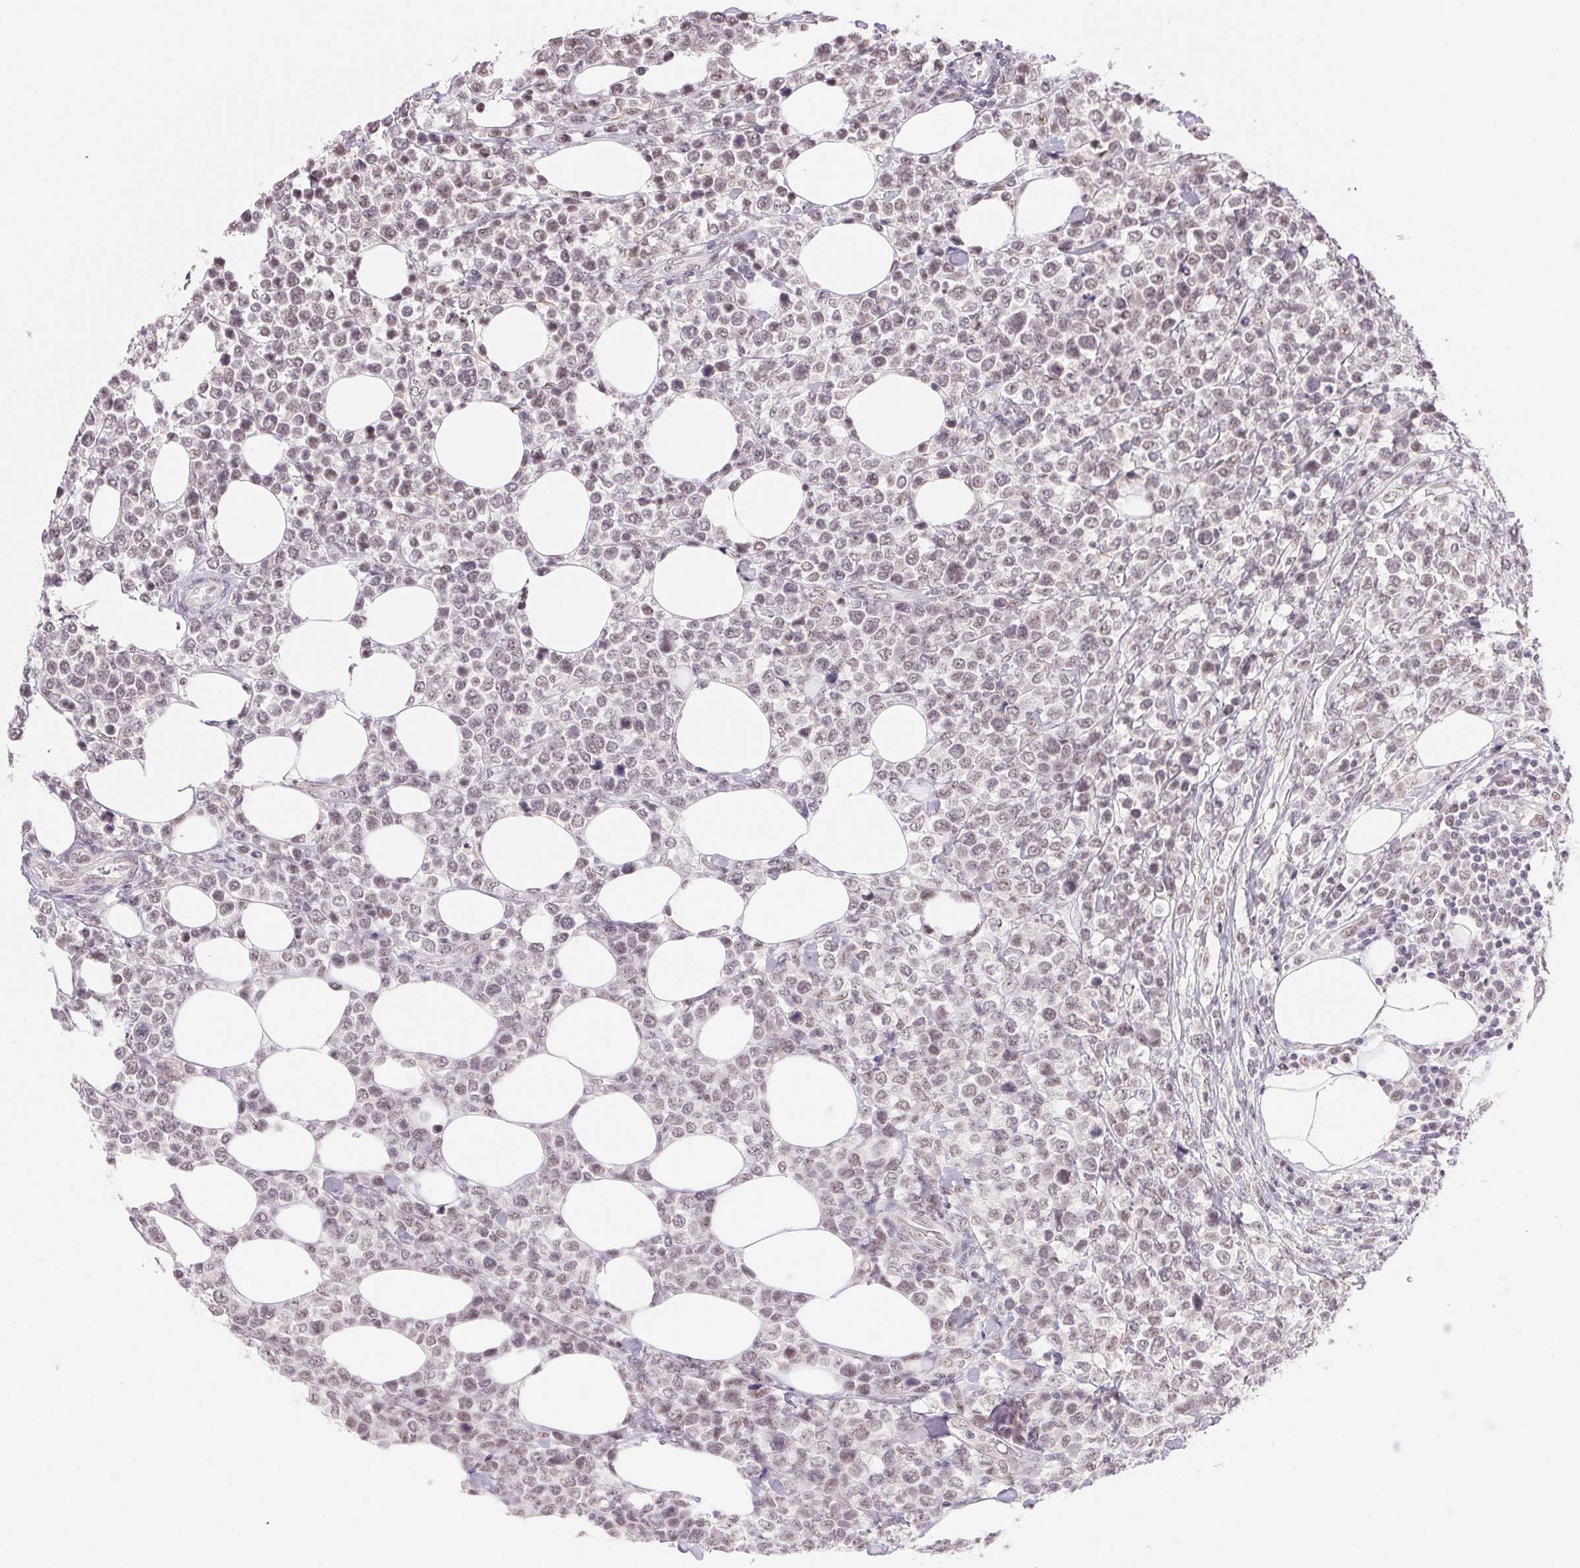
{"staining": {"intensity": "weak", "quantity": "25%-75%", "location": "nuclear"}, "tissue": "lymphoma", "cell_type": "Tumor cells", "image_type": "cancer", "snomed": [{"axis": "morphology", "description": "Malignant lymphoma, non-Hodgkin's type, High grade"}, {"axis": "topography", "description": "Soft tissue"}], "caption": "Tumor cells exhibit low levels of weak nuclear expression in about 25%-75% of cells in lymphoma.", "gene": "PRPF18", "patient": {"sex": "female", "age": 56}}